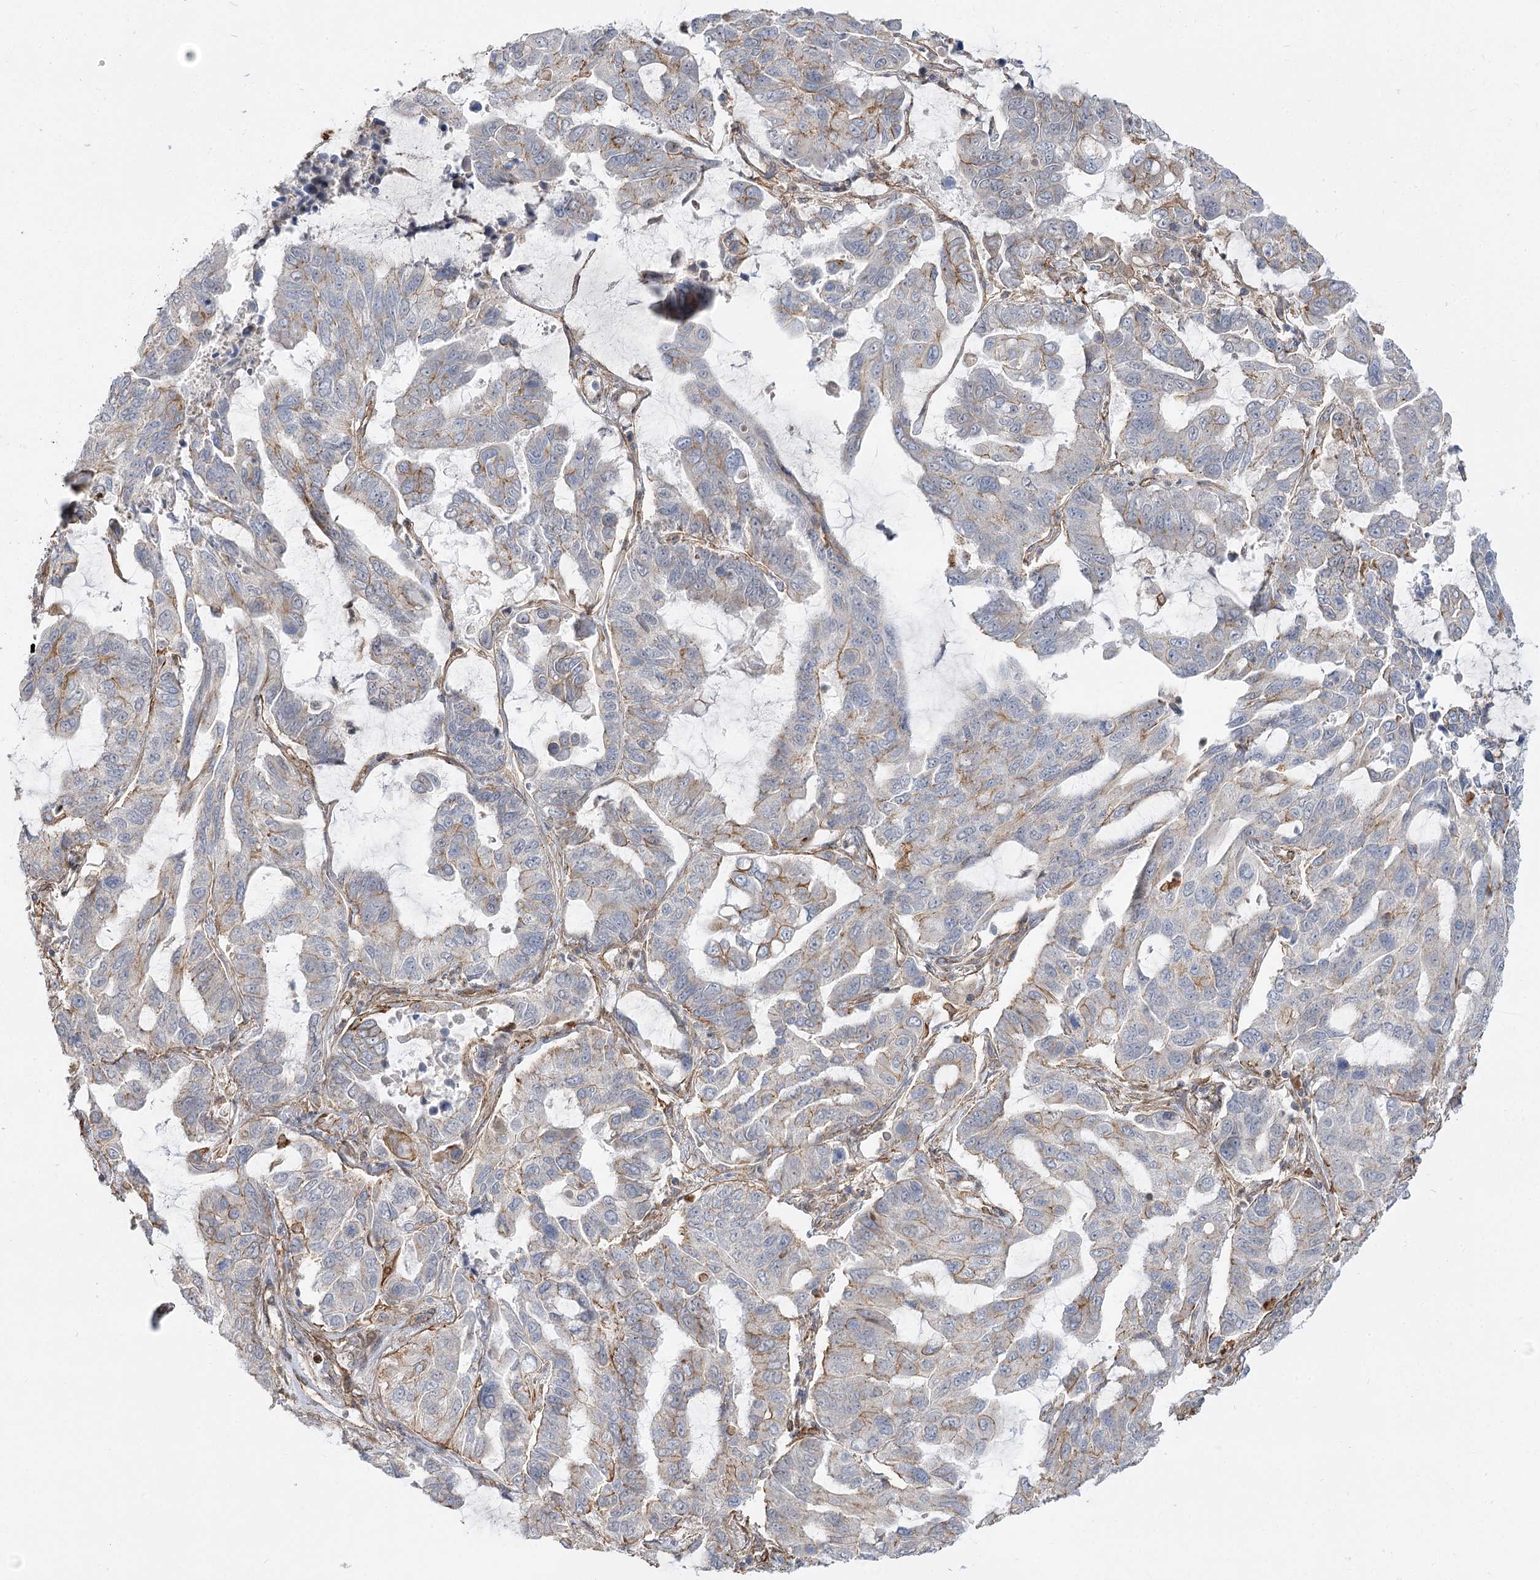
{"staining": {"intensity": "weak", "quantity": "<25%", "location": "cytoplasmic/membranous"}, "tissue": "lung cancer", "cell_type": "Tumor cells", "image_type": "cancer", "snomed": [{"axis": "morphology", "description": "Adenocarcinoma, NOS"}, {"axis": "topography", "description": "Lung"}], "caption": "Adenocarcinoma (lung) stained for a protein using IHC shows no positivity tumor cells.", "gene": "SH3BP5L", "patient": {"sex": "male", "age": 64}}